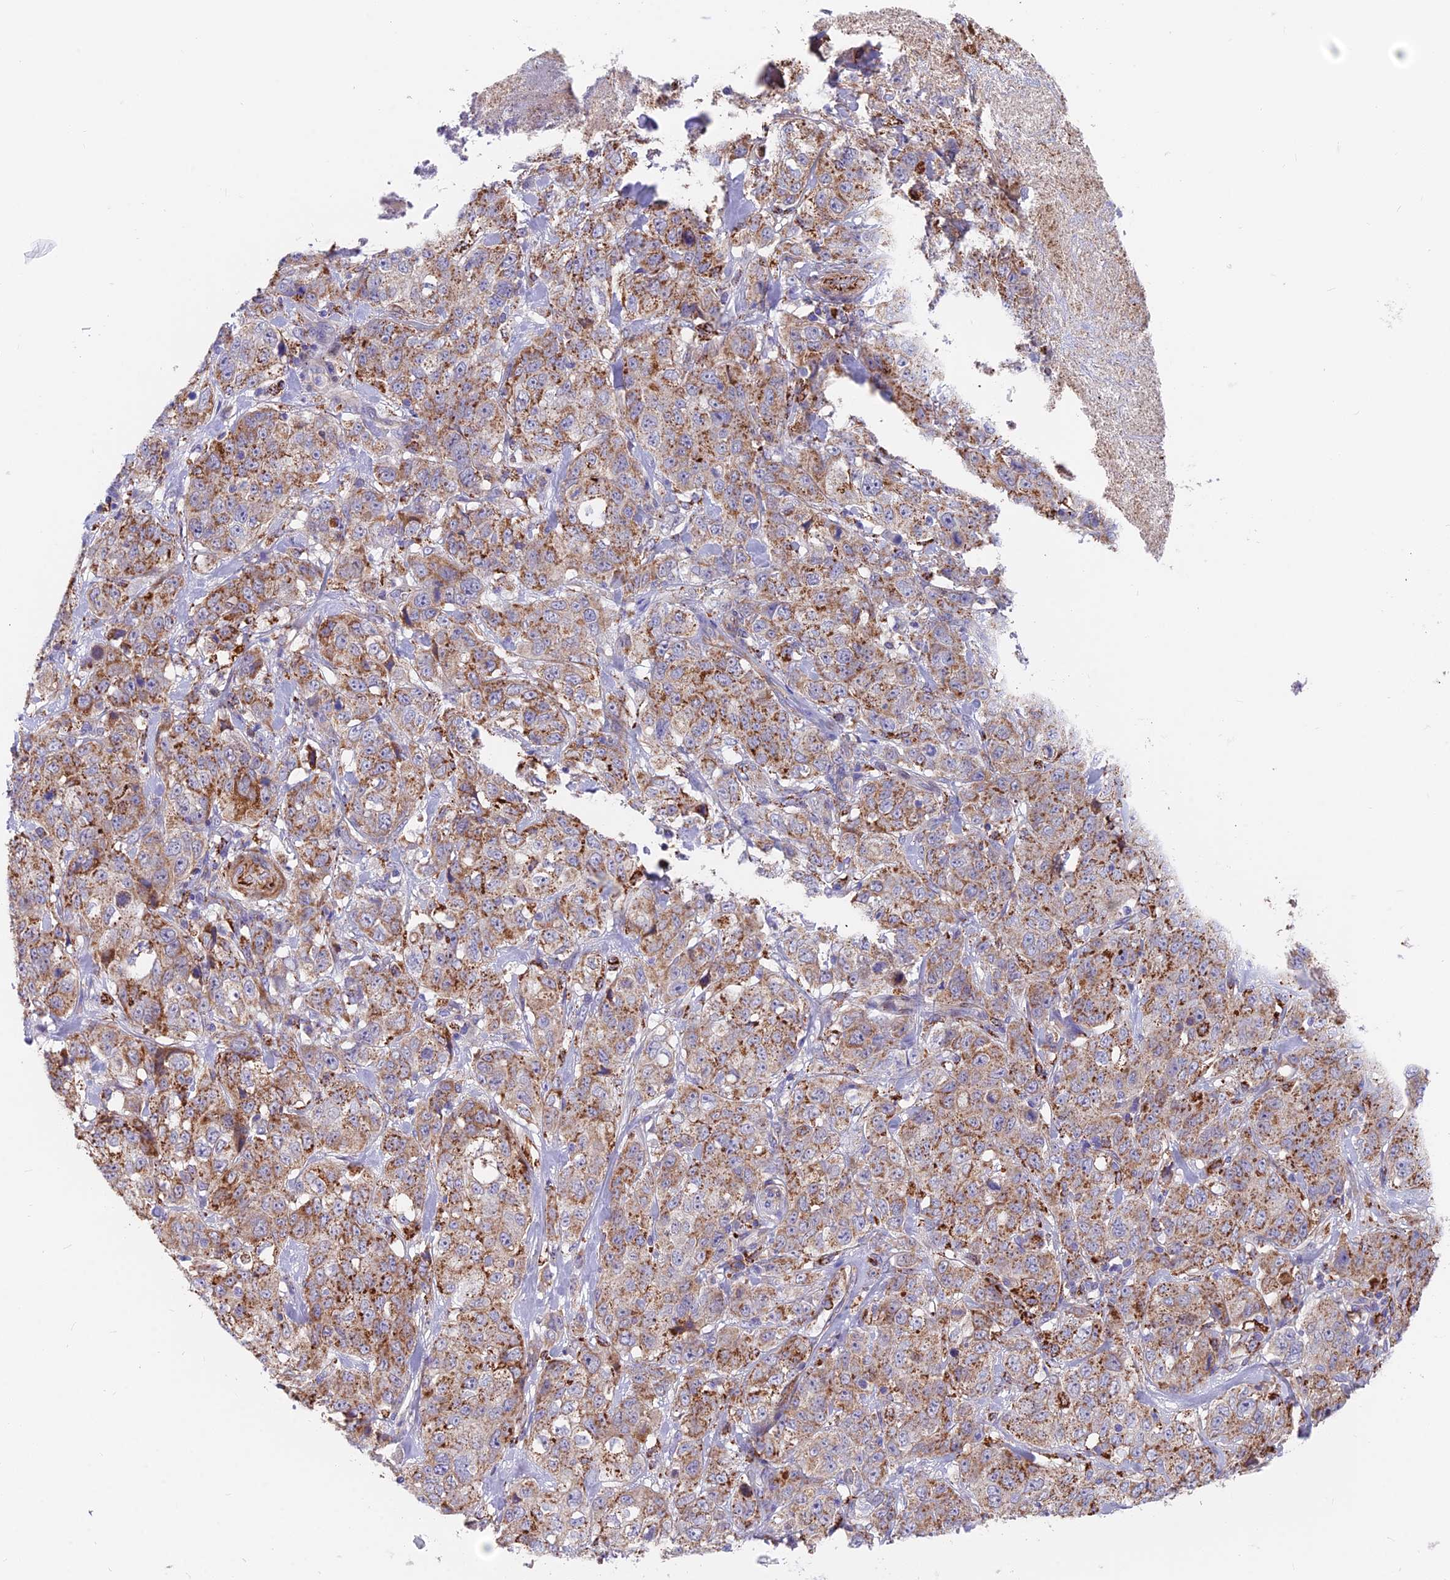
{"staining": {"intensity": "moderate", "quantity": ">75%", "location": "cytoplasmic/membranous"}, "tissue": "stomach cancer", "cell_type": "Tumor cells", "image_type": "cancer", "snomed": [{"axis": "morphology", "description": "Adenocarcinoma, NOS"}, {"axis": "topography", "description": "Stomach"}], "caption": "A high-resolution image shows IHC staining of stomach adenocarcinoma, which demonstrates moderate cytoplasmic/membranous expression in approximately >75% of tumor cells.", "gene": "TIGD6", "patient": {"sex": "male", "age": 48}}